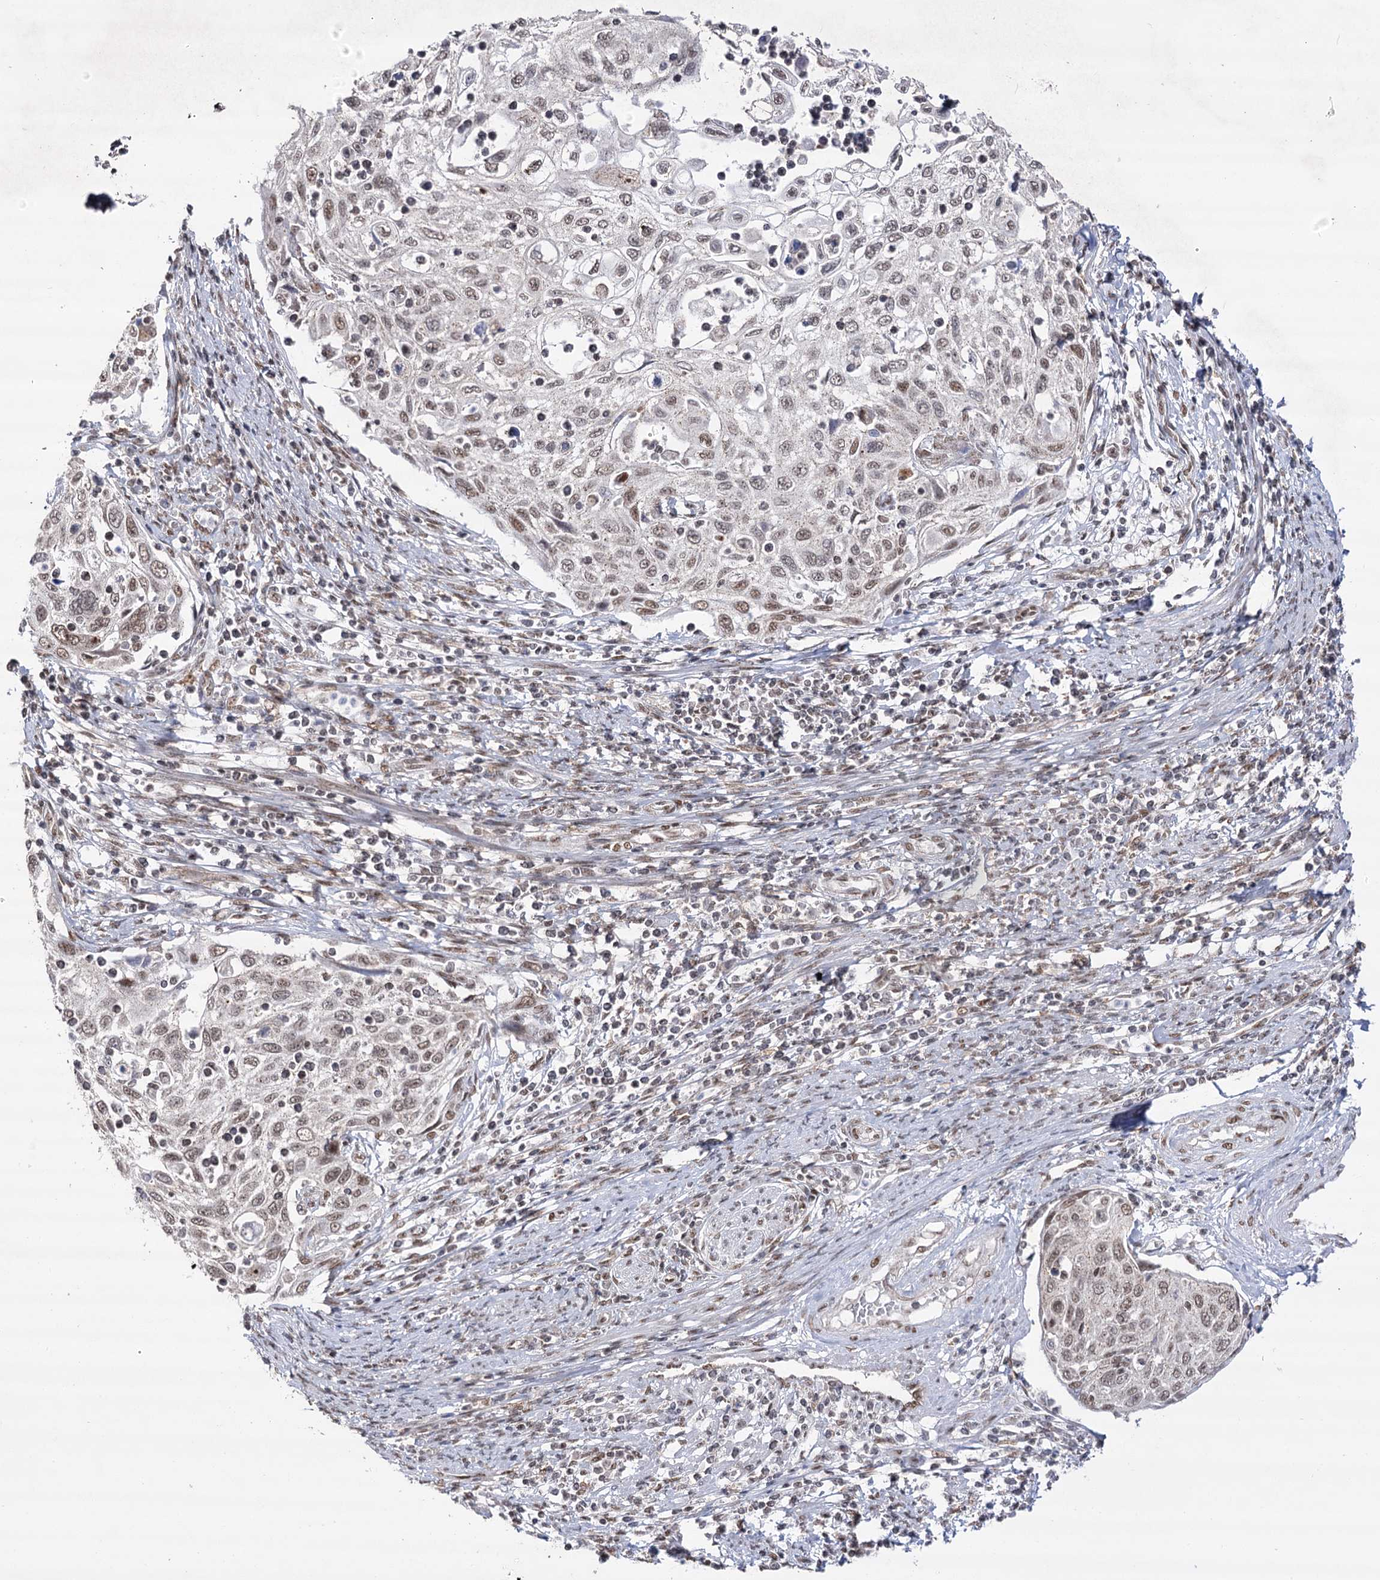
{"staining": {"intensity": "weak", "quantity": ">75%", "location": "nuclear"}, "tissue": "cervical cancer", "cell_type": "Tumor cells", "image_type": "cancer", "snomed": [{"axis": "morphology", "description": "Squamous cell carcinoma, NOS"}, {"axis": "topography", "description": "Cervix"}], "caption": "Weak nuclear positivity for a protein is seen in approximately >75% of tumor cells of squamous cell carcinoma (cervical) using immunohistochemistry.", "gene": "VGLL4", "patient": {"sex": "female", "age": 70}}